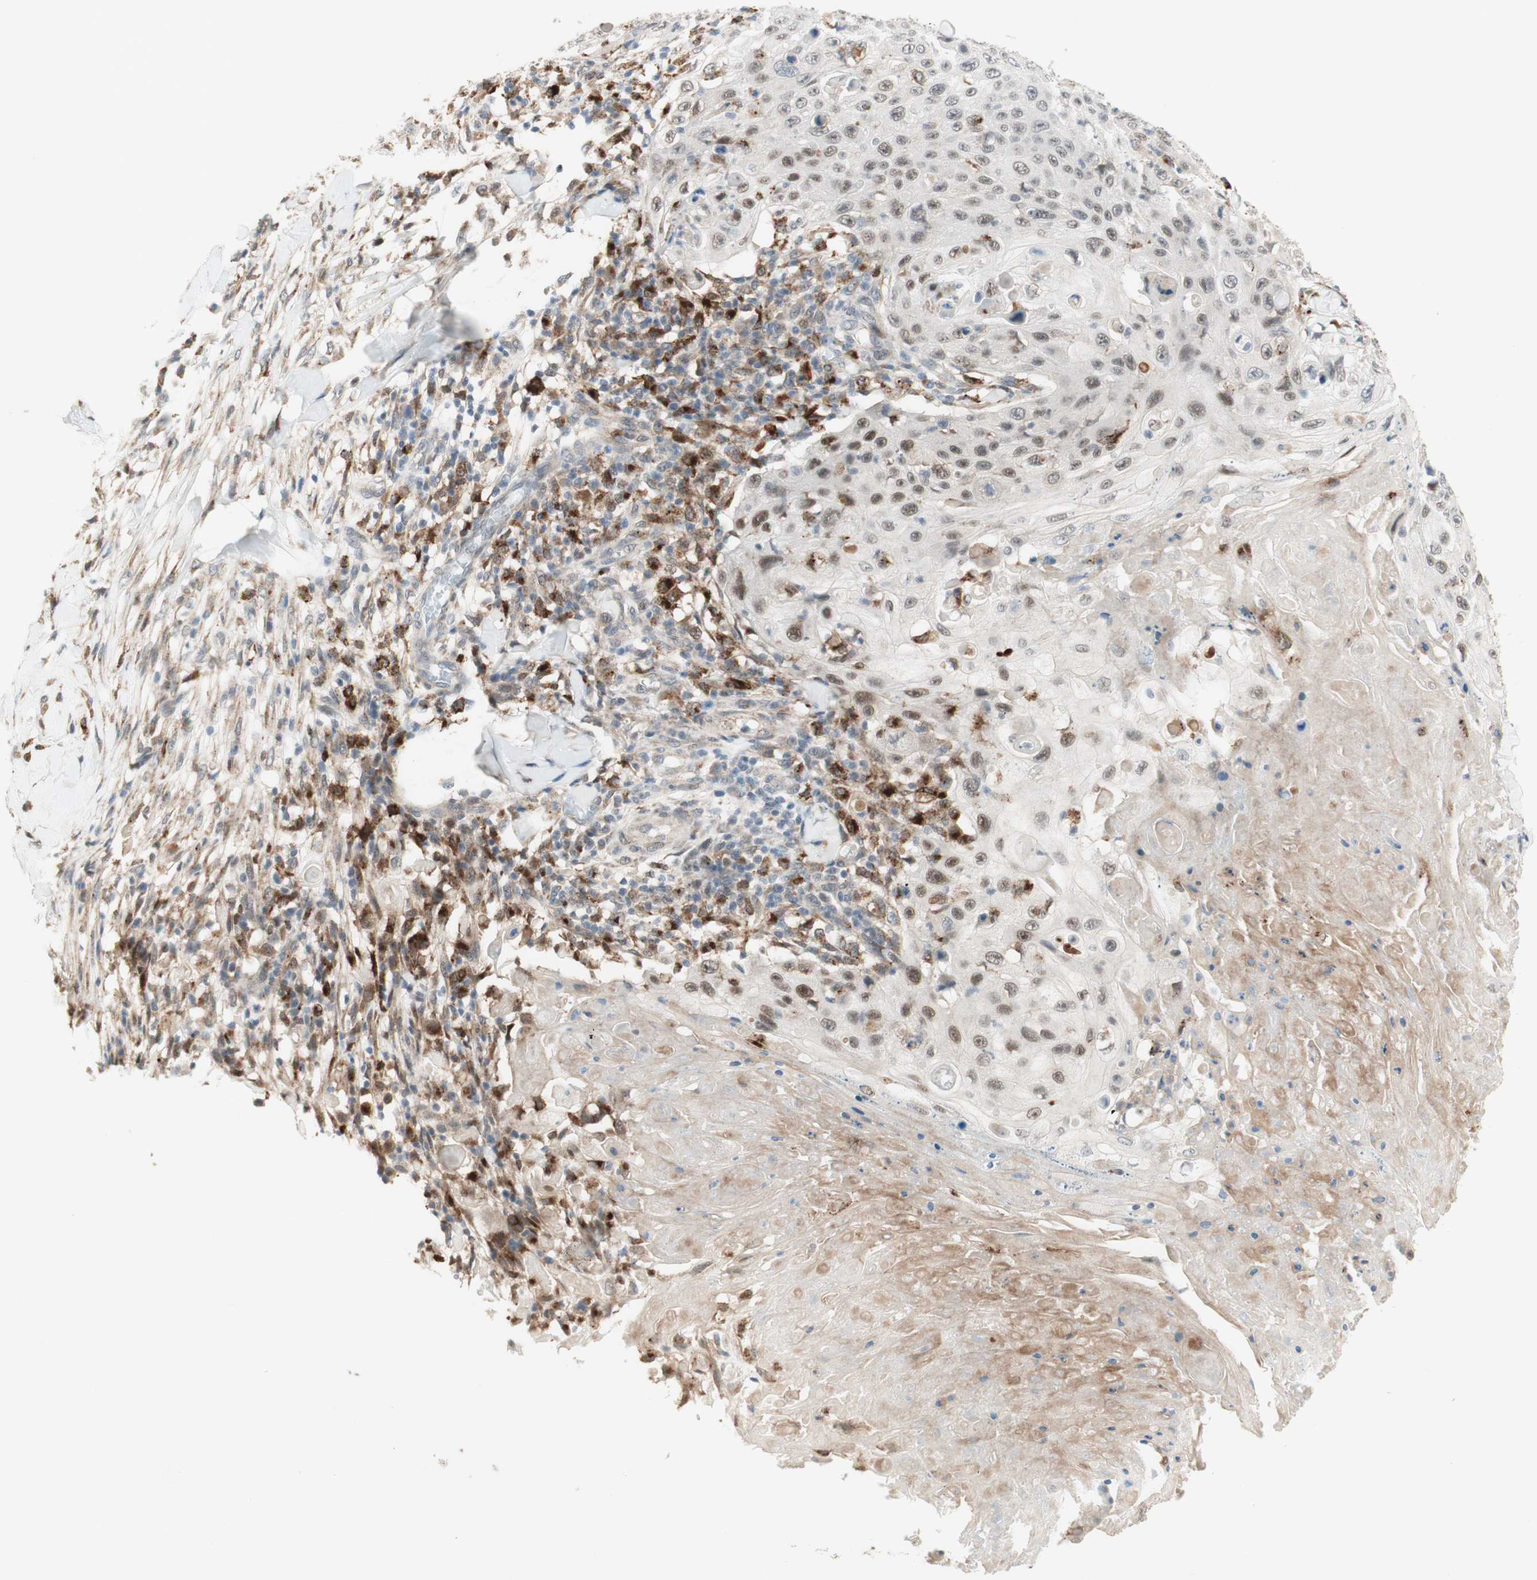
{"staining": {"intensity": "moderate", "quantity": "<25%", "location": "nuclear"}, "tissue": "skin cancer", "cell_type": "Tumor cells", "image_type": "cancer", "snomed": [{"axis": "morphology", "description": "Squamous cell carcinoma, NOS"}, {"axis": "topography", "description": "Skin"}], "caption": "The image shows a brown stain indicating the presence of a protein in the nuclear of tumor cells in skin cancer.", "gene": "GAPT", "patient": {"sex": "male", "age": 86}}